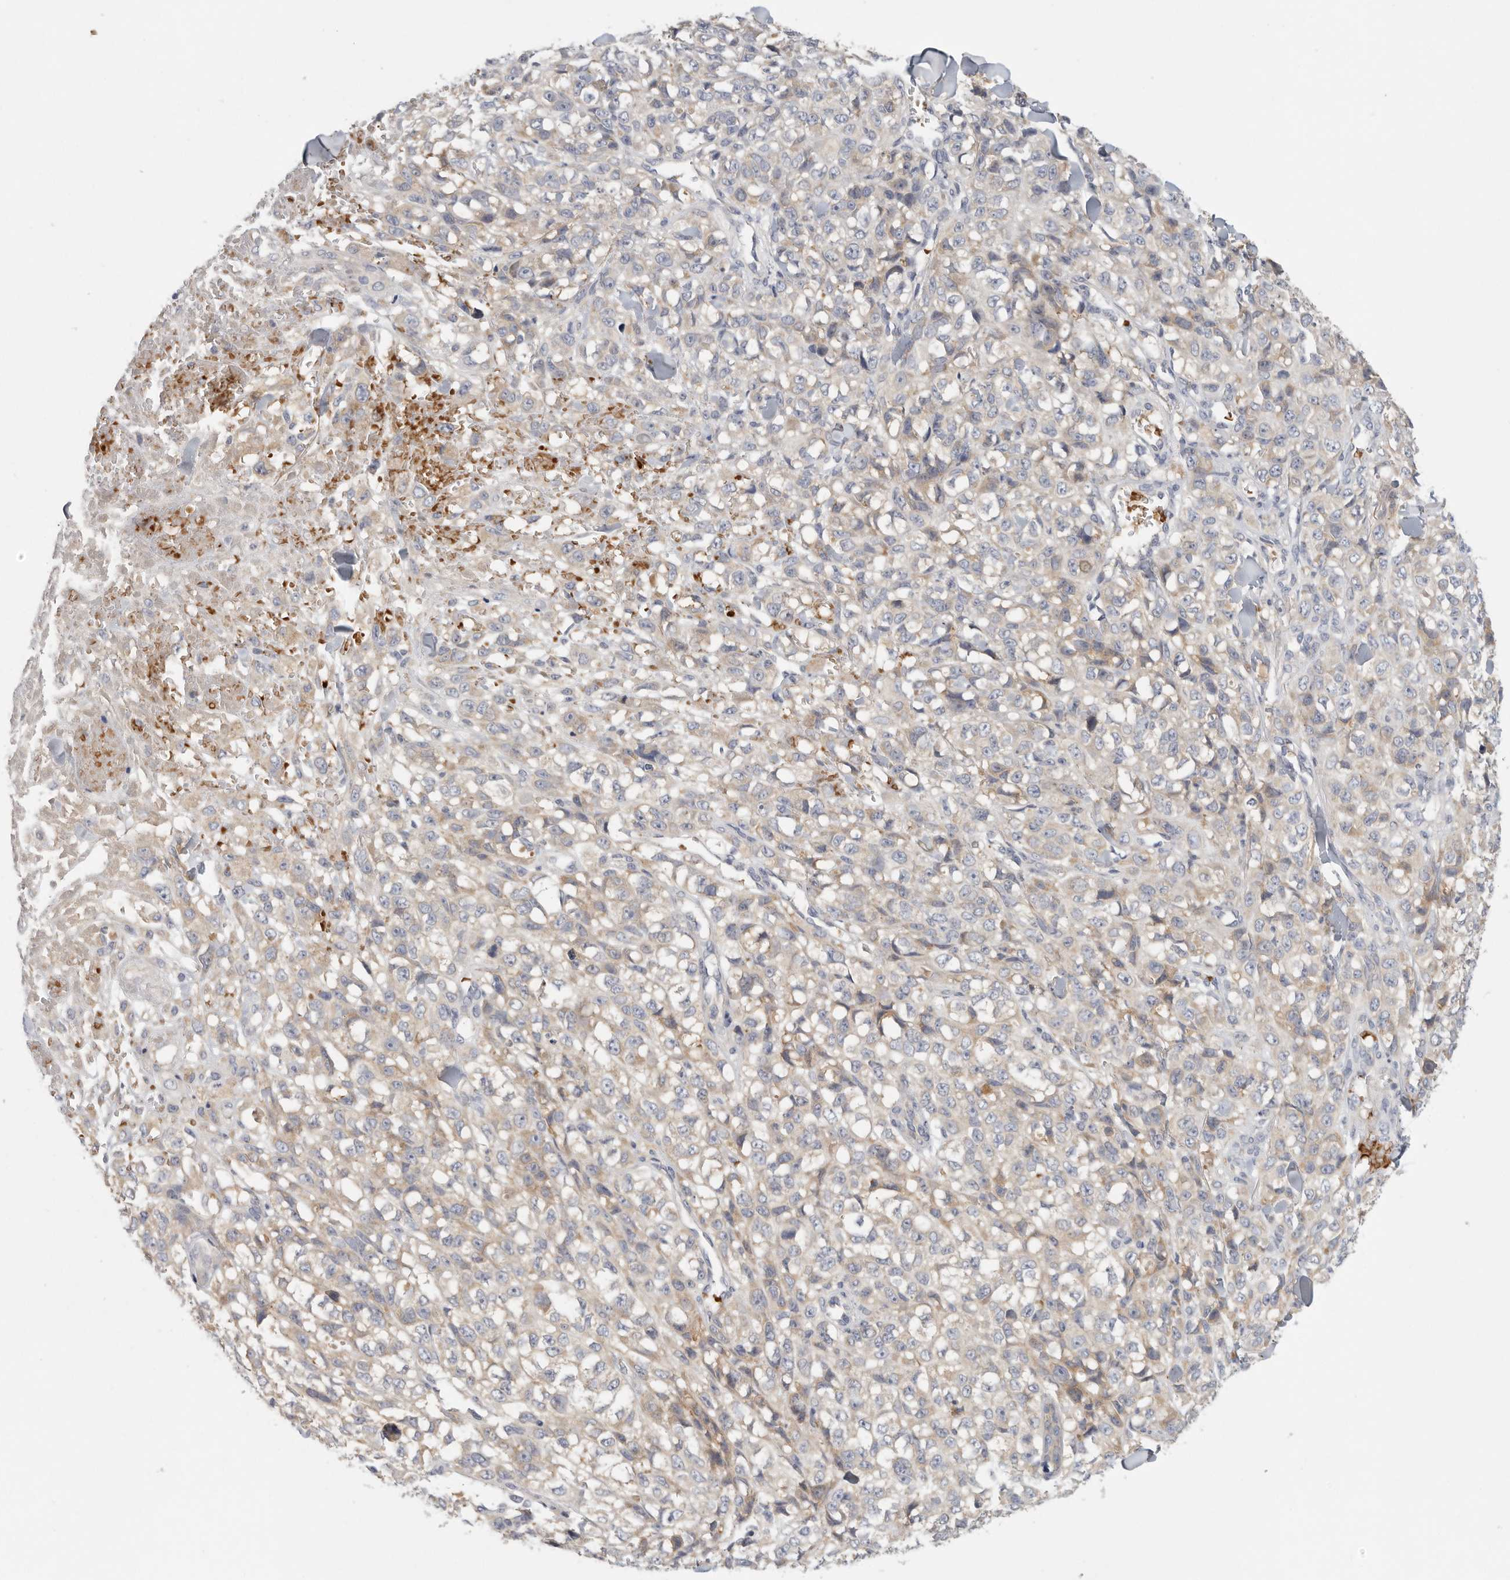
{"staining": {"intensity": "weak", "quantity": "<25%", "location": "cytoplasmic/membranous"}, "tissue": "melanoma", "cell_type": "Tumor cells", "image_type": "cancer", "snomed": [{"axis": "morphology", "description": "Malignant melanoma, Metastatic site"}, {"axis": "topography", "description": "Skin"}], "caption": "An image of malignant melanoma (metastatic site) stained for a protein shows no brown staining in tumor cells.", "gene": "CFAP298", "patient": {"sex": "female", "age": 72}}